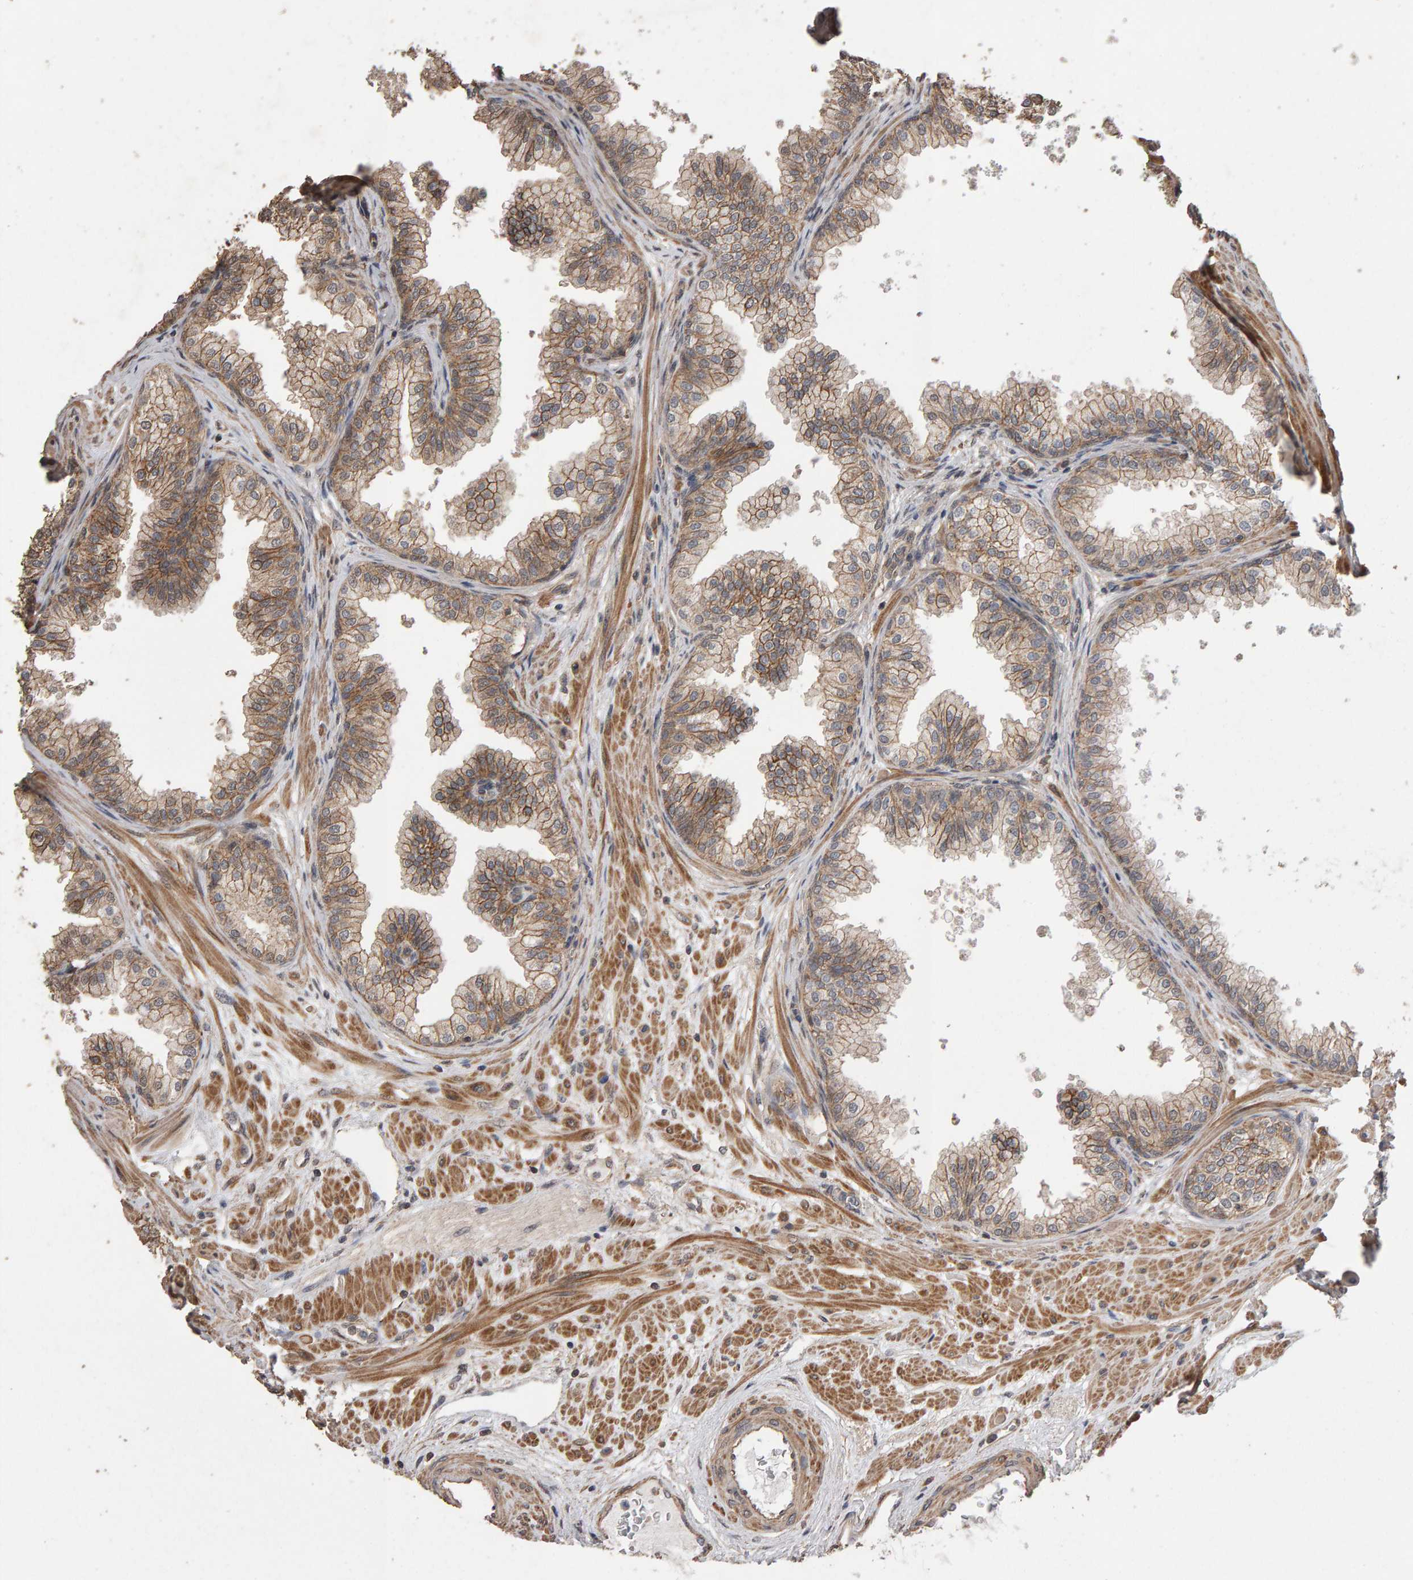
{"staining": {"intensity": "moderate", "quantity": "25%-75%", "location": "cytoplasmic/membranous"}, "tissue": "prostate", "cell_type": "Glandular cells", "image_type": "normal", "snomed": [{"axis": "morphology", "description": "Normal tissue, NOS"}, {"axis": "morphology", "description": "Urothelial carcinoma, Low grade"}, {"axis": "topography", "description": "Urinary bladder"}, {"axis": "topography", "description": "Prostate"}], "caption": "Immunohistochemical staining of benign human prostate reveals moderate cytoplasmic/membranous protein expression in approximately 25%-75% of glandular cells. (Brightfield microscopy of DAB IHC at high magnification).", "gene": "SCRIB", "patient": {"sex": "male", "age": 60}}